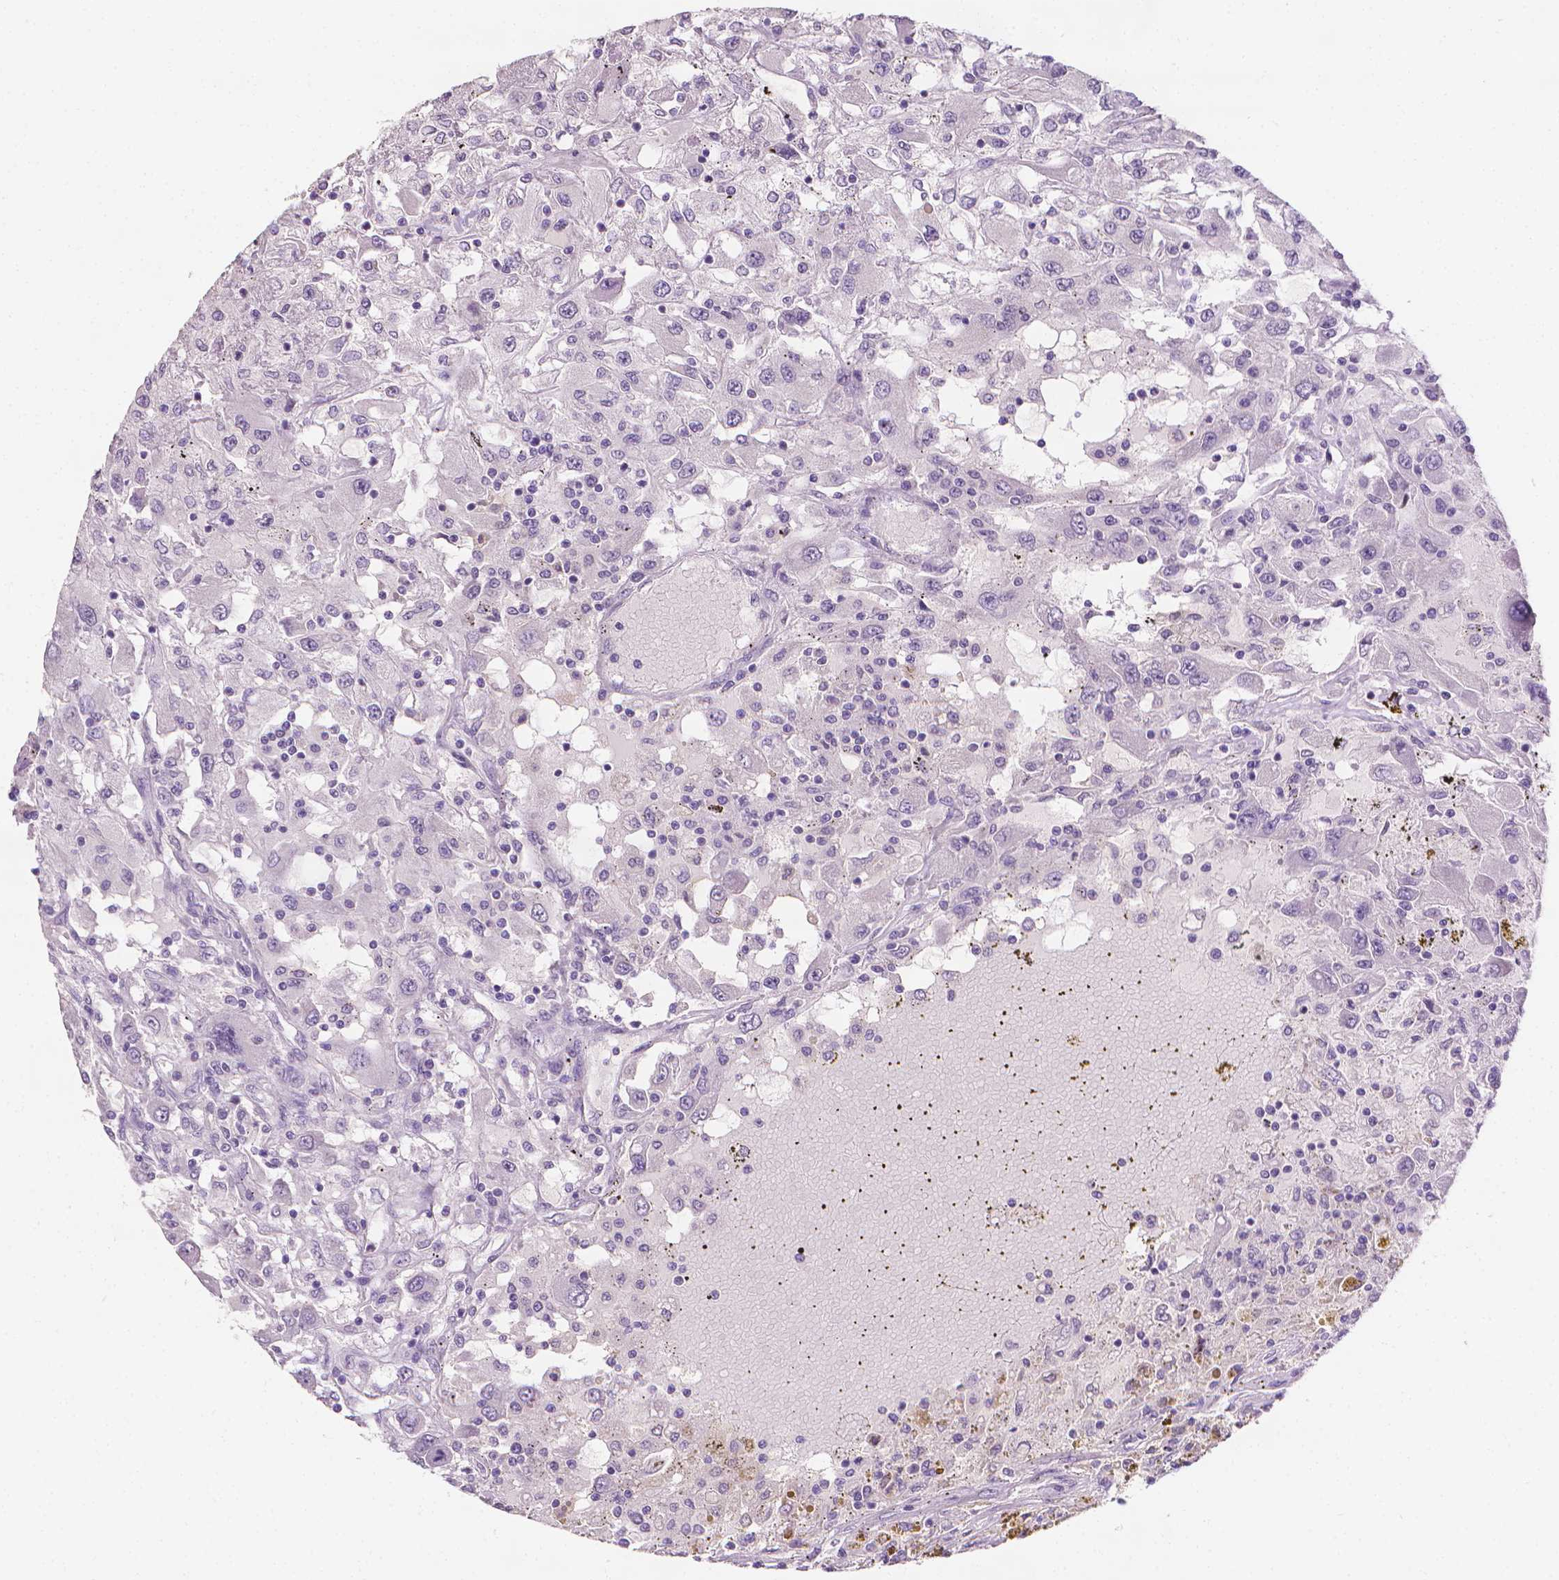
{"staining": {"intensity": "negative", "quantity": "none", "location": "none"}, "tissue": "renal cancer", "cell_type": "Tumor cells", "image_type": "cancer", "snomed": [{"axis": "morphology", "description": "Adenocarcinoma, NOS"}, {"axis": "topography", "description": "Kidney"}], "caption": "This is a histopathology image of immunohistochemistry staining of renal cancer (adenocarcinoma), which shows no expression in tumor cells.", "gene": "FASN", "patient": {"sex": "female", "age": 67}}